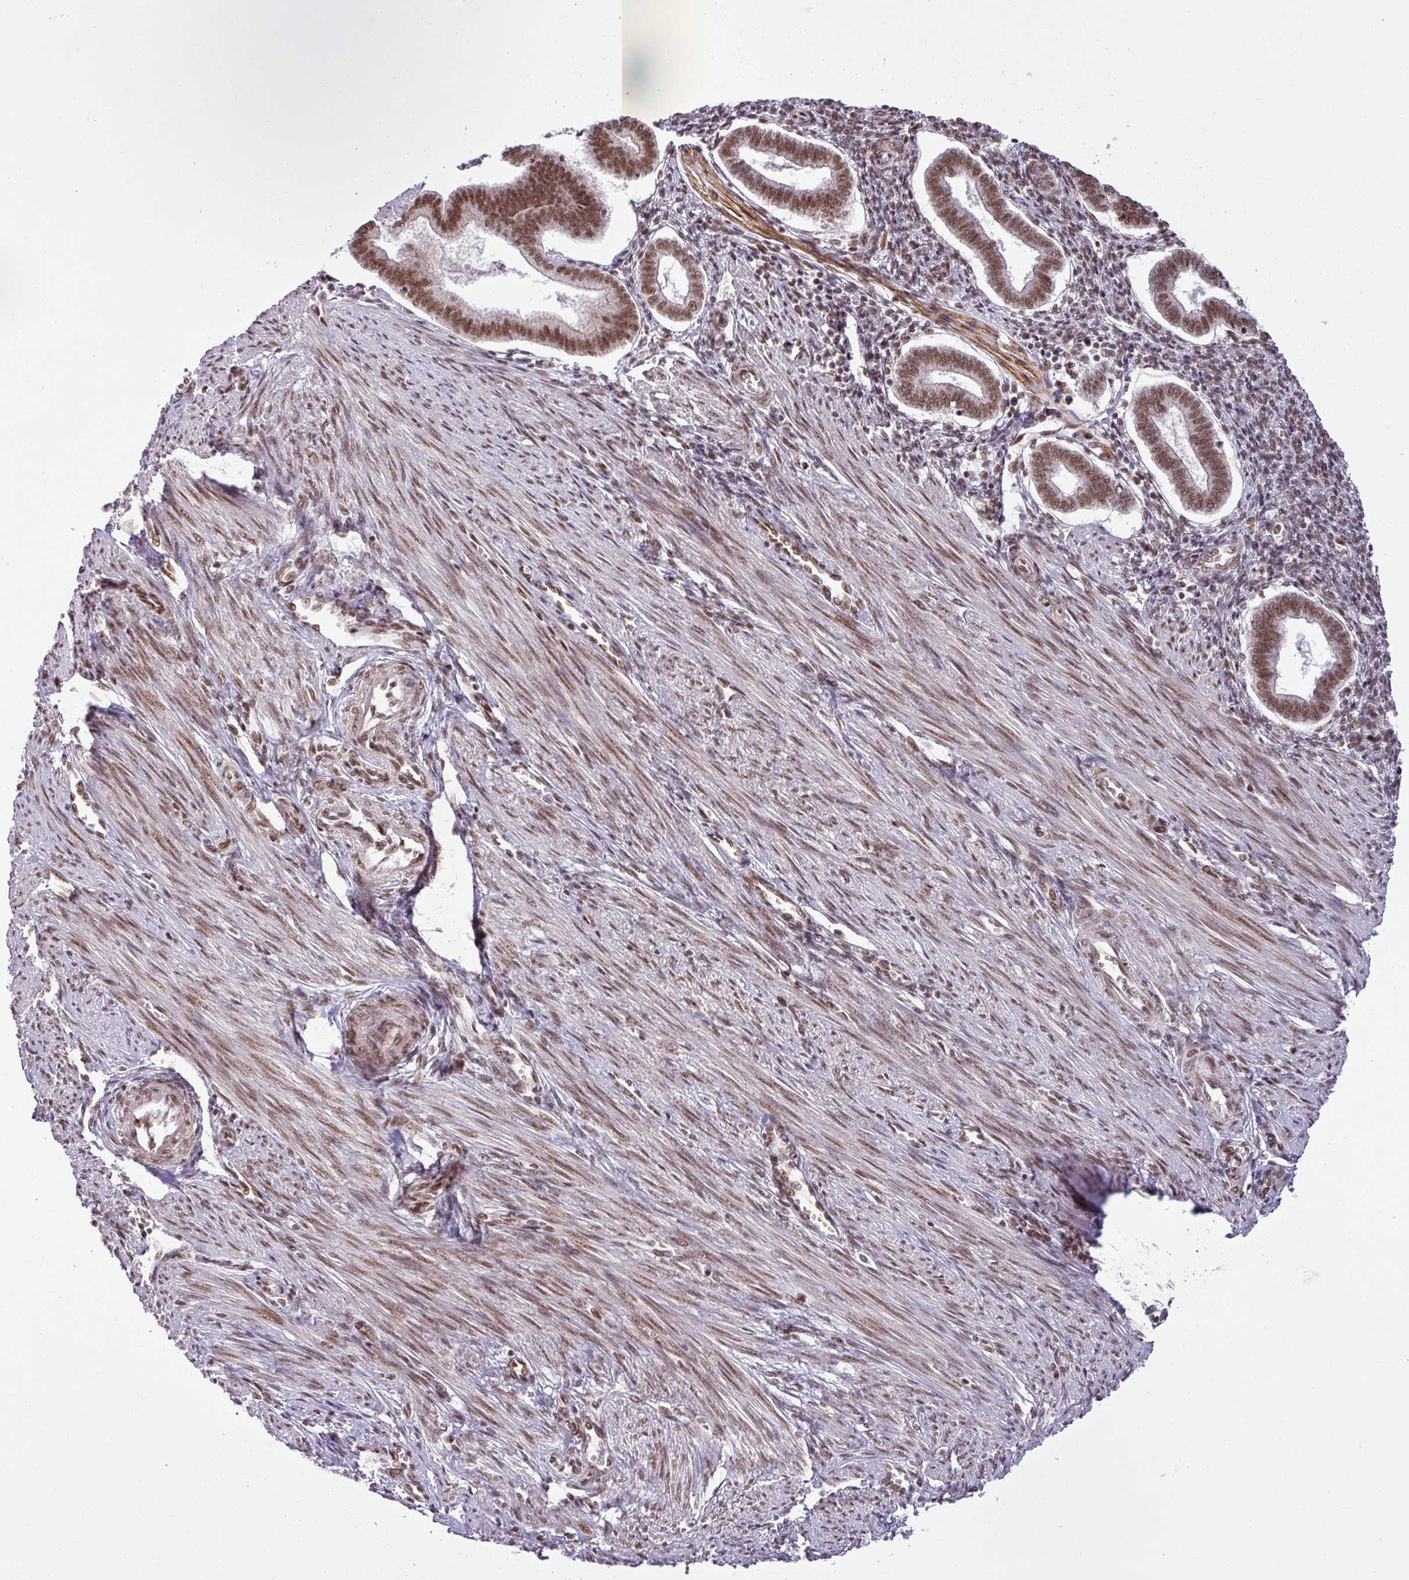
{"staining": {"intensity": "moderate", "quantity": ">75%", "location": "nuclear"}, "tissue": "endometrium", "cell_type": "Cells in endometrial stroma", "image_type": "normal", "snomed": [{"axis": "morphology", "description": "Normal tissue, NOS"}, {"axis": "topography", "description": "Endometrium"}], "caption": "IHC image of benign endometrium: endometrium stained using immunohistochemistry (IHC) shows medium levels of moderate protein expression localized specifically in the nuclear of cells in endometrial stroma, appearing as a nuclear brown color.", "gene": "PTPN20", "patient": {"sex": "female", "age": 24}}